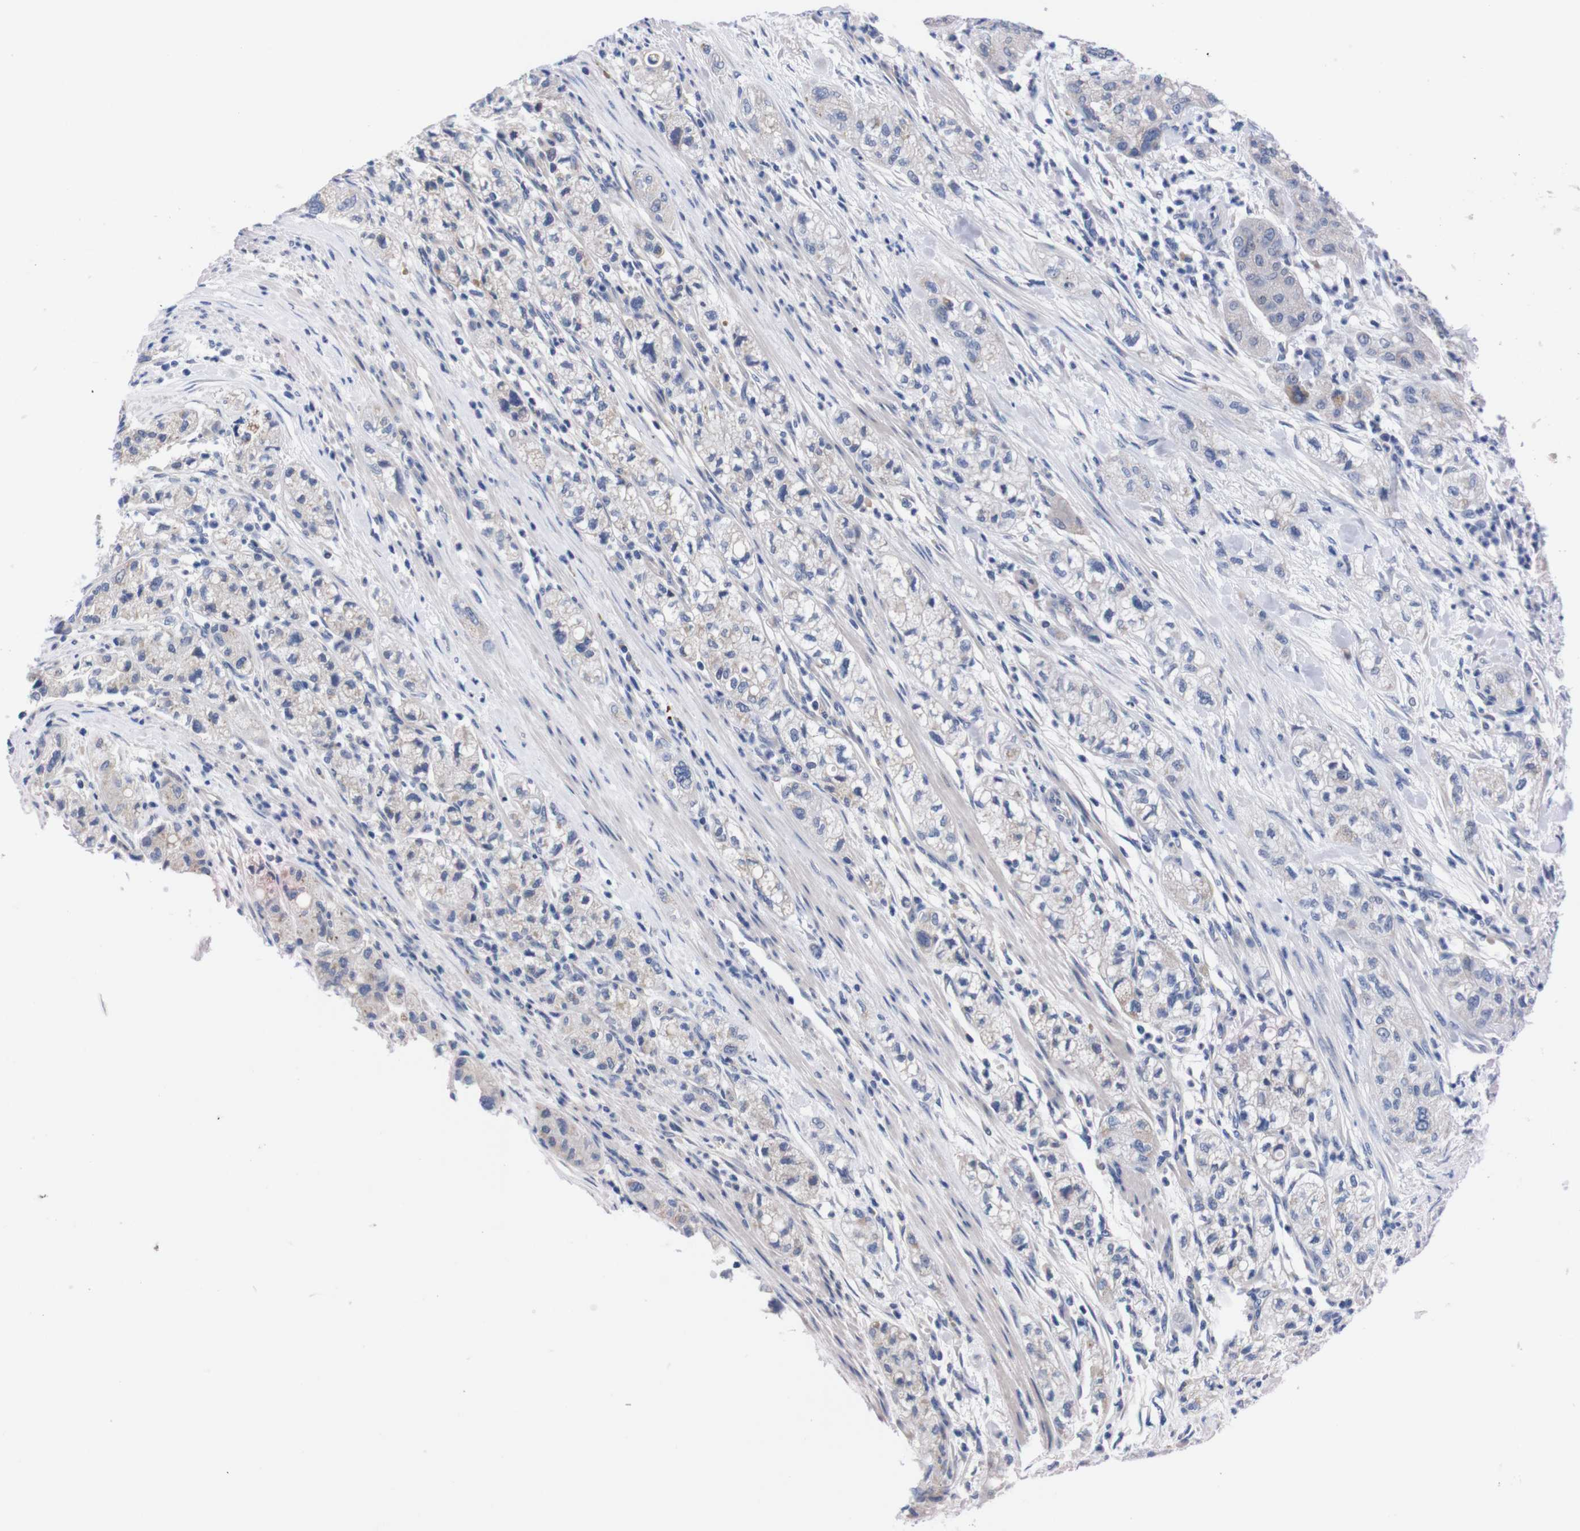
{"staining": {"intensity": "negative", "quantity": "none", "location": "none"}, "tissue": "pancreatic cancer", "cell_type": "Tumor cells", "image_type": "cancer", "snomed": [{"axis": "morphology", "description": "Adenocarcinoma, NOS"}, {"axis": "topography", "description": "Pancreas"}], "caption": "This is an IHC histopathology image of pancreatic cancer (adenocarcinoma). There is no staining in tumor cells.", "gene": "FAM210A", "patient": {"sex": "female", "age": 78}}